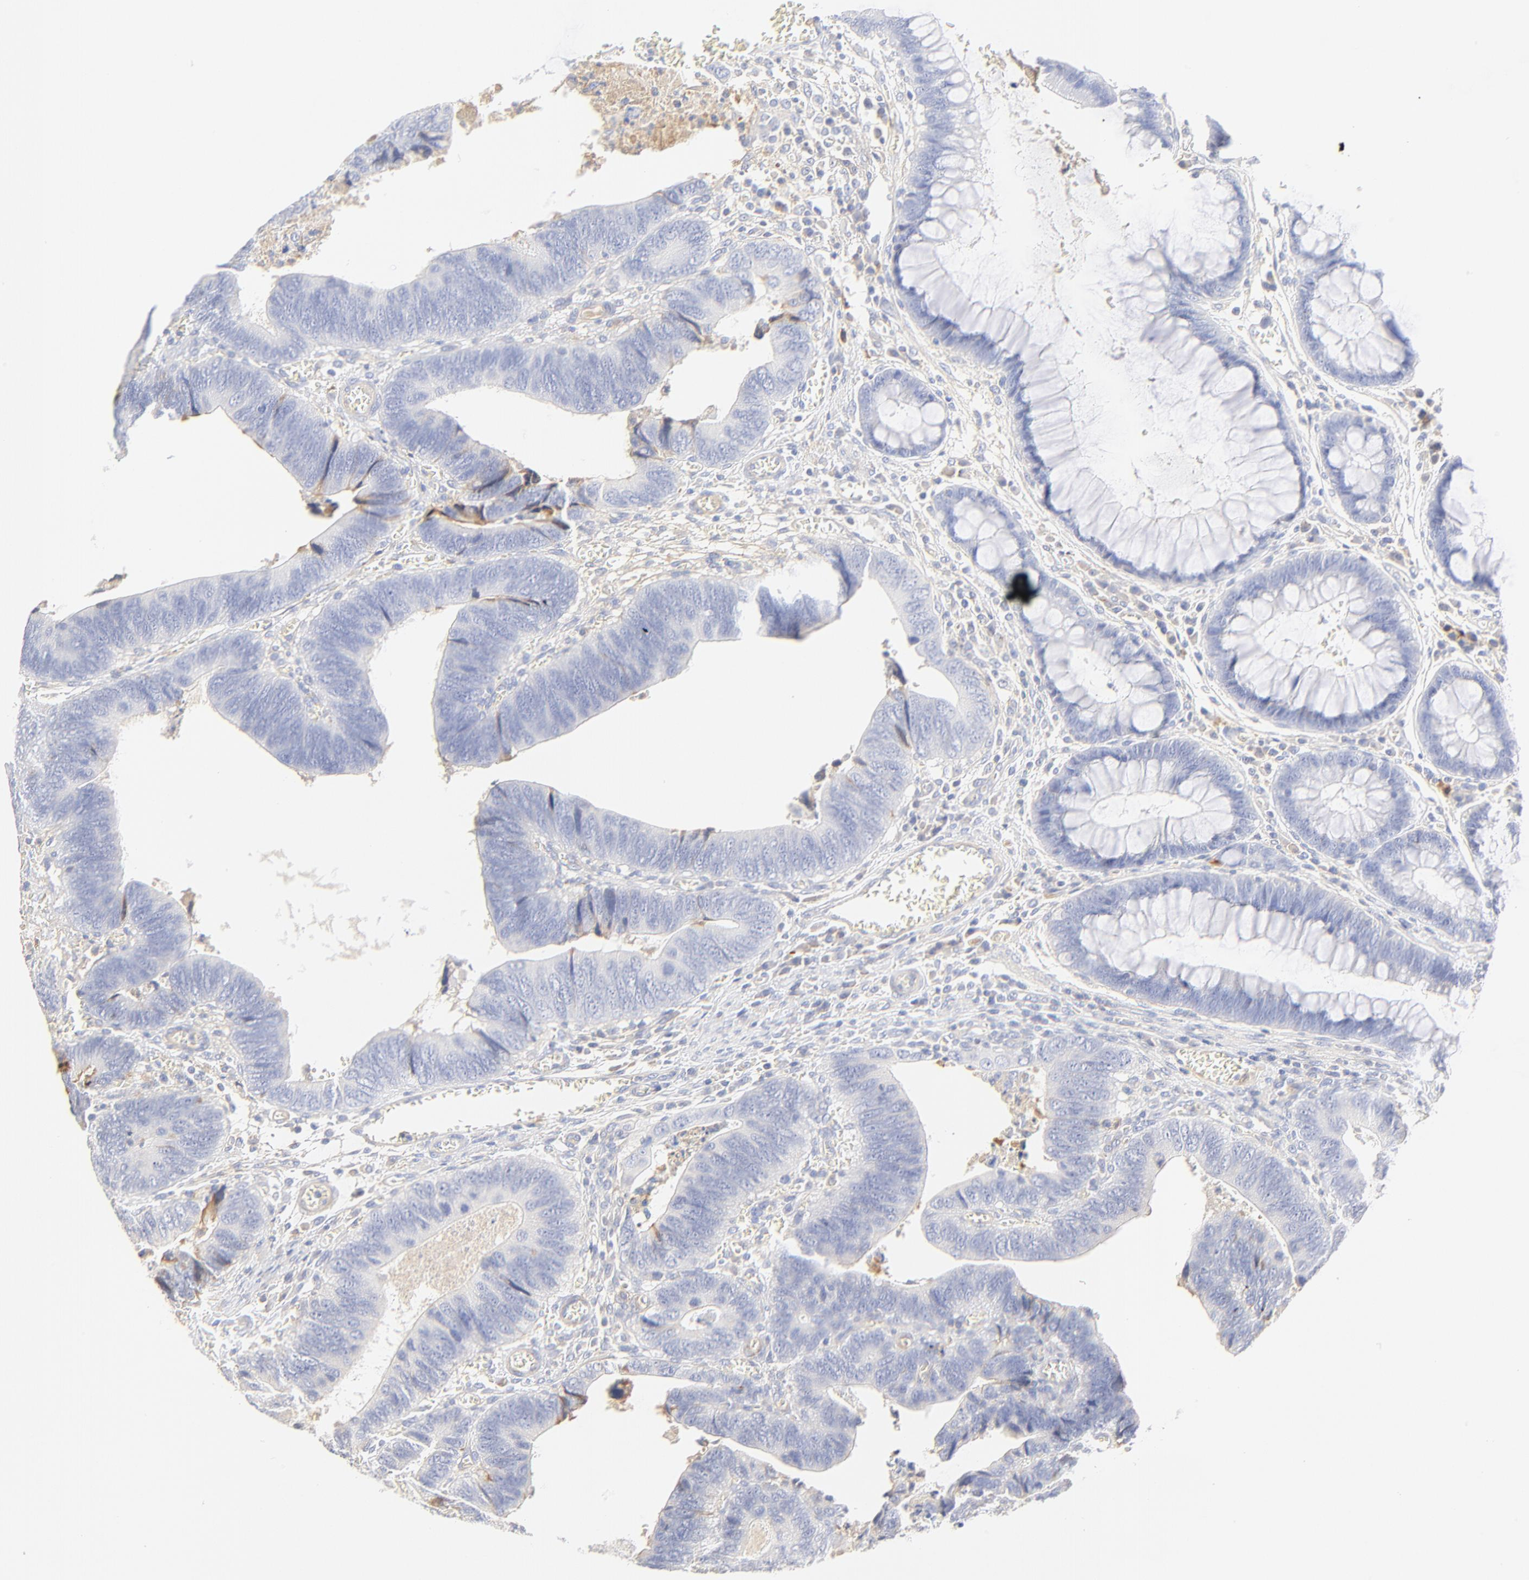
{"staining": {"intensity": "negative", "quantity": "none", "location": "none"}, "tissue": "colorectal cancer", "cell_type": "Tumor cells", "image_type": "cancer", "snomed": [{"axis": "morphology", "description": "Adenocarcinoma, NOS"}, {"axis": "topography", "description": "Colon"}], "caption": "Immunohistochemistry of adenocarcinoma (colorectal) demonstrates no staining in tumor cells. (DAB IHC visualized using brightfield microscopy, high magnification).", "gene": "MDGA2", "patient": {"sex": "male", "age": 72}}